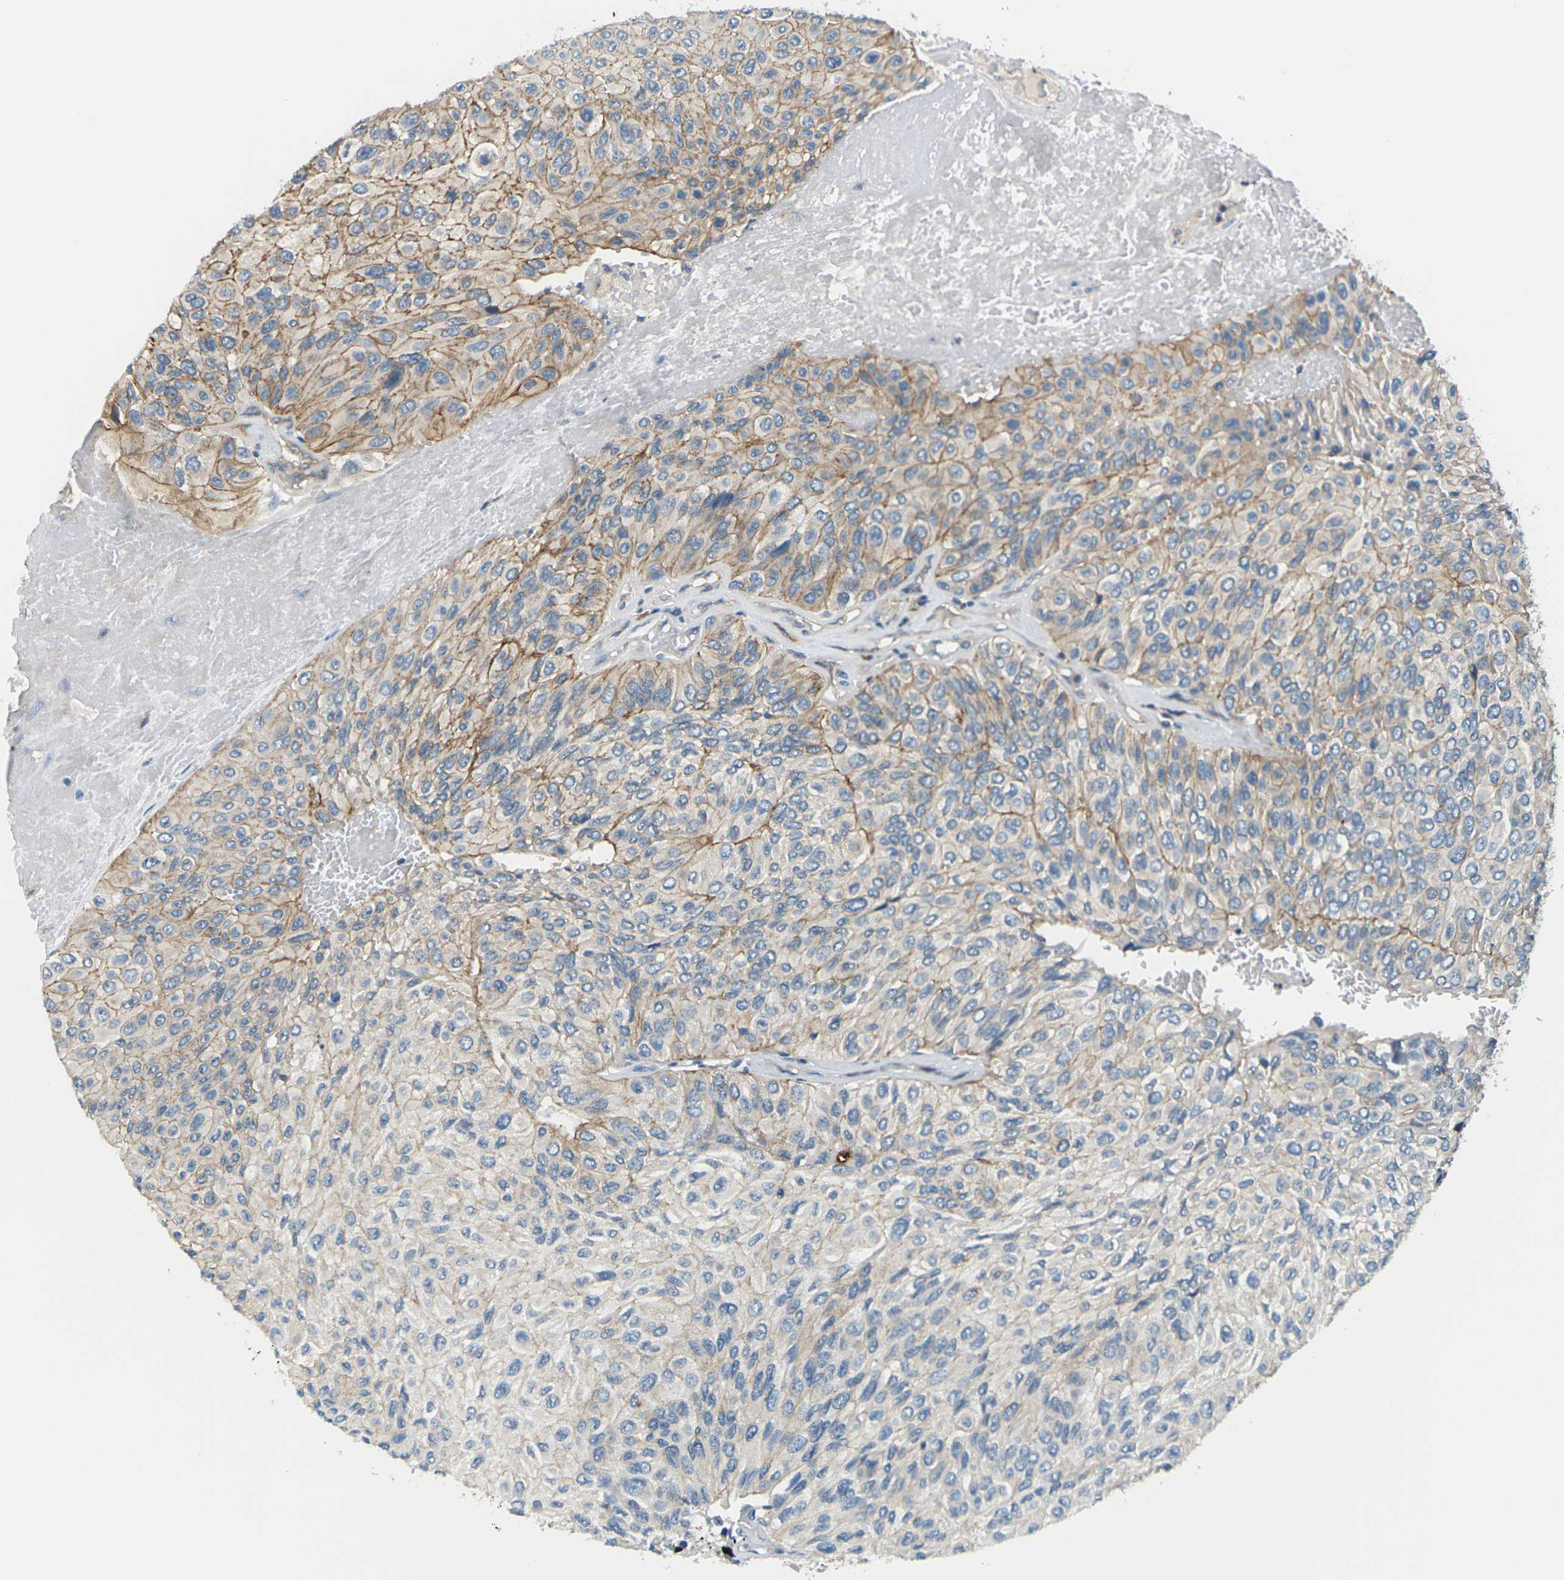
{"staining": {"intensity": "moderate", "quantity": "25%-75%", "location": "cytoplasmic/membranous"}, "tissue": "urothelial cancer", "cell_type": "Tumor cells", "image_type": "cancer", "snomed": [{"axis": "morphology", "description": "Urothelial carcinoma, High grade"}, {"axis": "topography", "description": "Urinary bladder"}], "caption": "Tumor cells exhibit medium levels of moderate cytoplasmic/membranous positivity in about 25%-75% of cells in human high-grade urothelial carcinoma. The protein of interest is stained brown, and the nuclei are stained in blue (DAB (3,3'-diaminobenzidine) IHC with brightfield microscopy, high magnification).", "gene": "SLC13A3", "patient": {"sex": "male", "age": 66}}